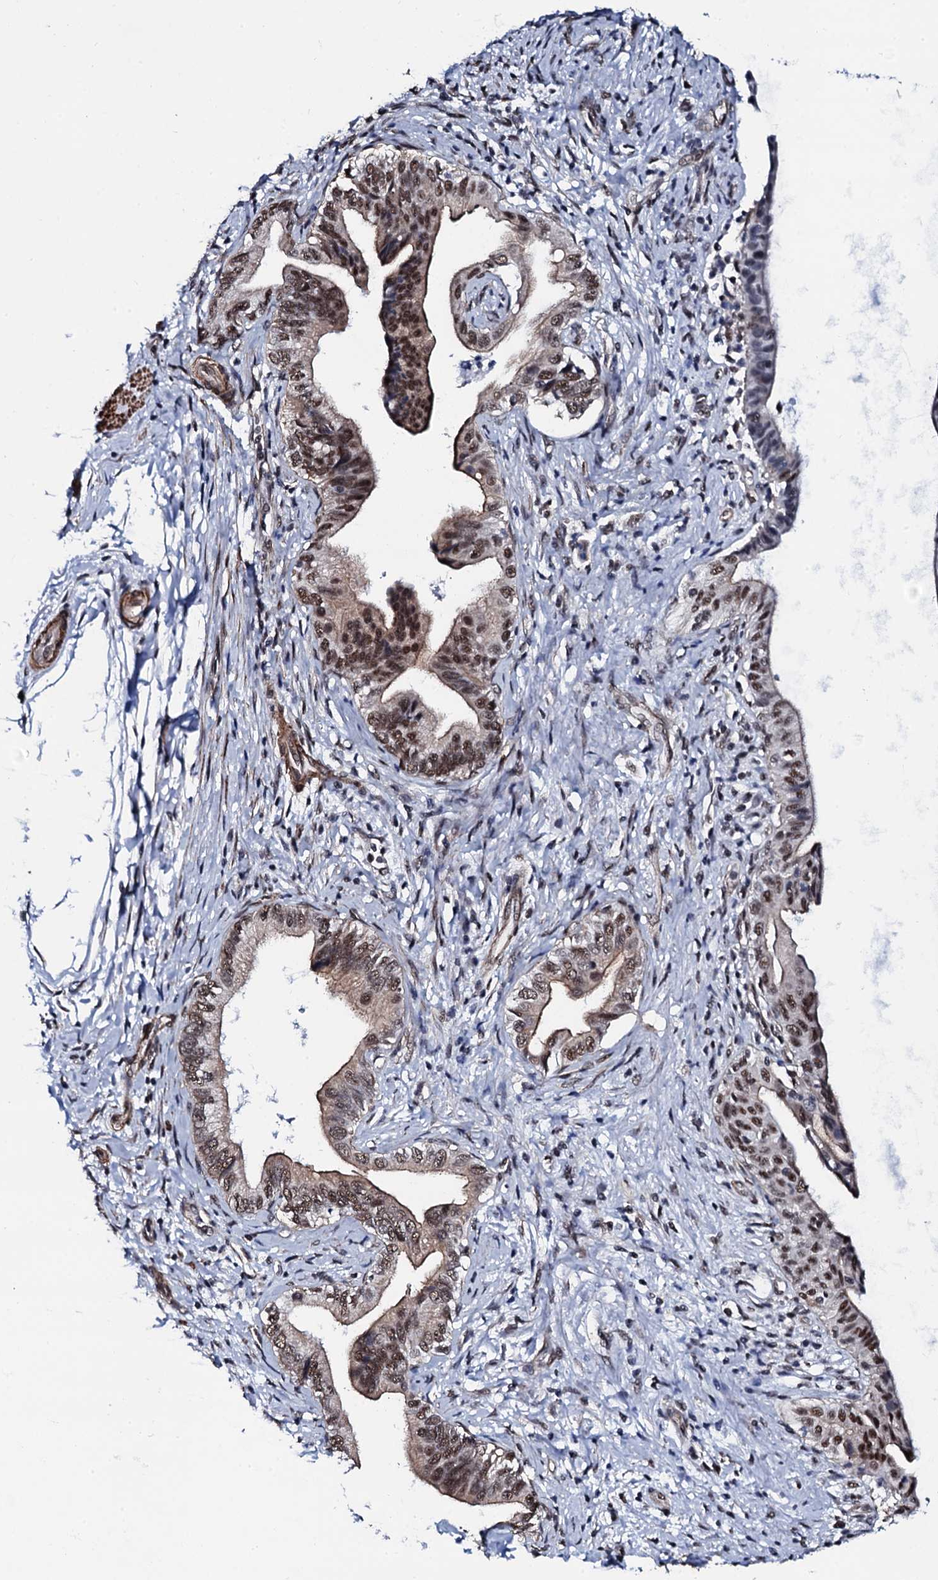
{"staining": {"intensity": "moderate", "quantity": ">75%", "location": "nuclear"}, "tissue": "pancreatic cancer", "cell_type": "Tumor cells", "image_type": "cancer", "snomed": [{"axis": "morphology", "description": "Adenocarcinoma, NOS"}, {"axis": "topography", "description": "Pancreas"}], "caption": "Adenocarcinoma (pancreatic) was stained to show a protein in brown. There is medium levels of moderate nuclear positivity in about >75% of tumor cells.", "gene": "CWC15", "patient": {"sex": "female", "age": 55}}